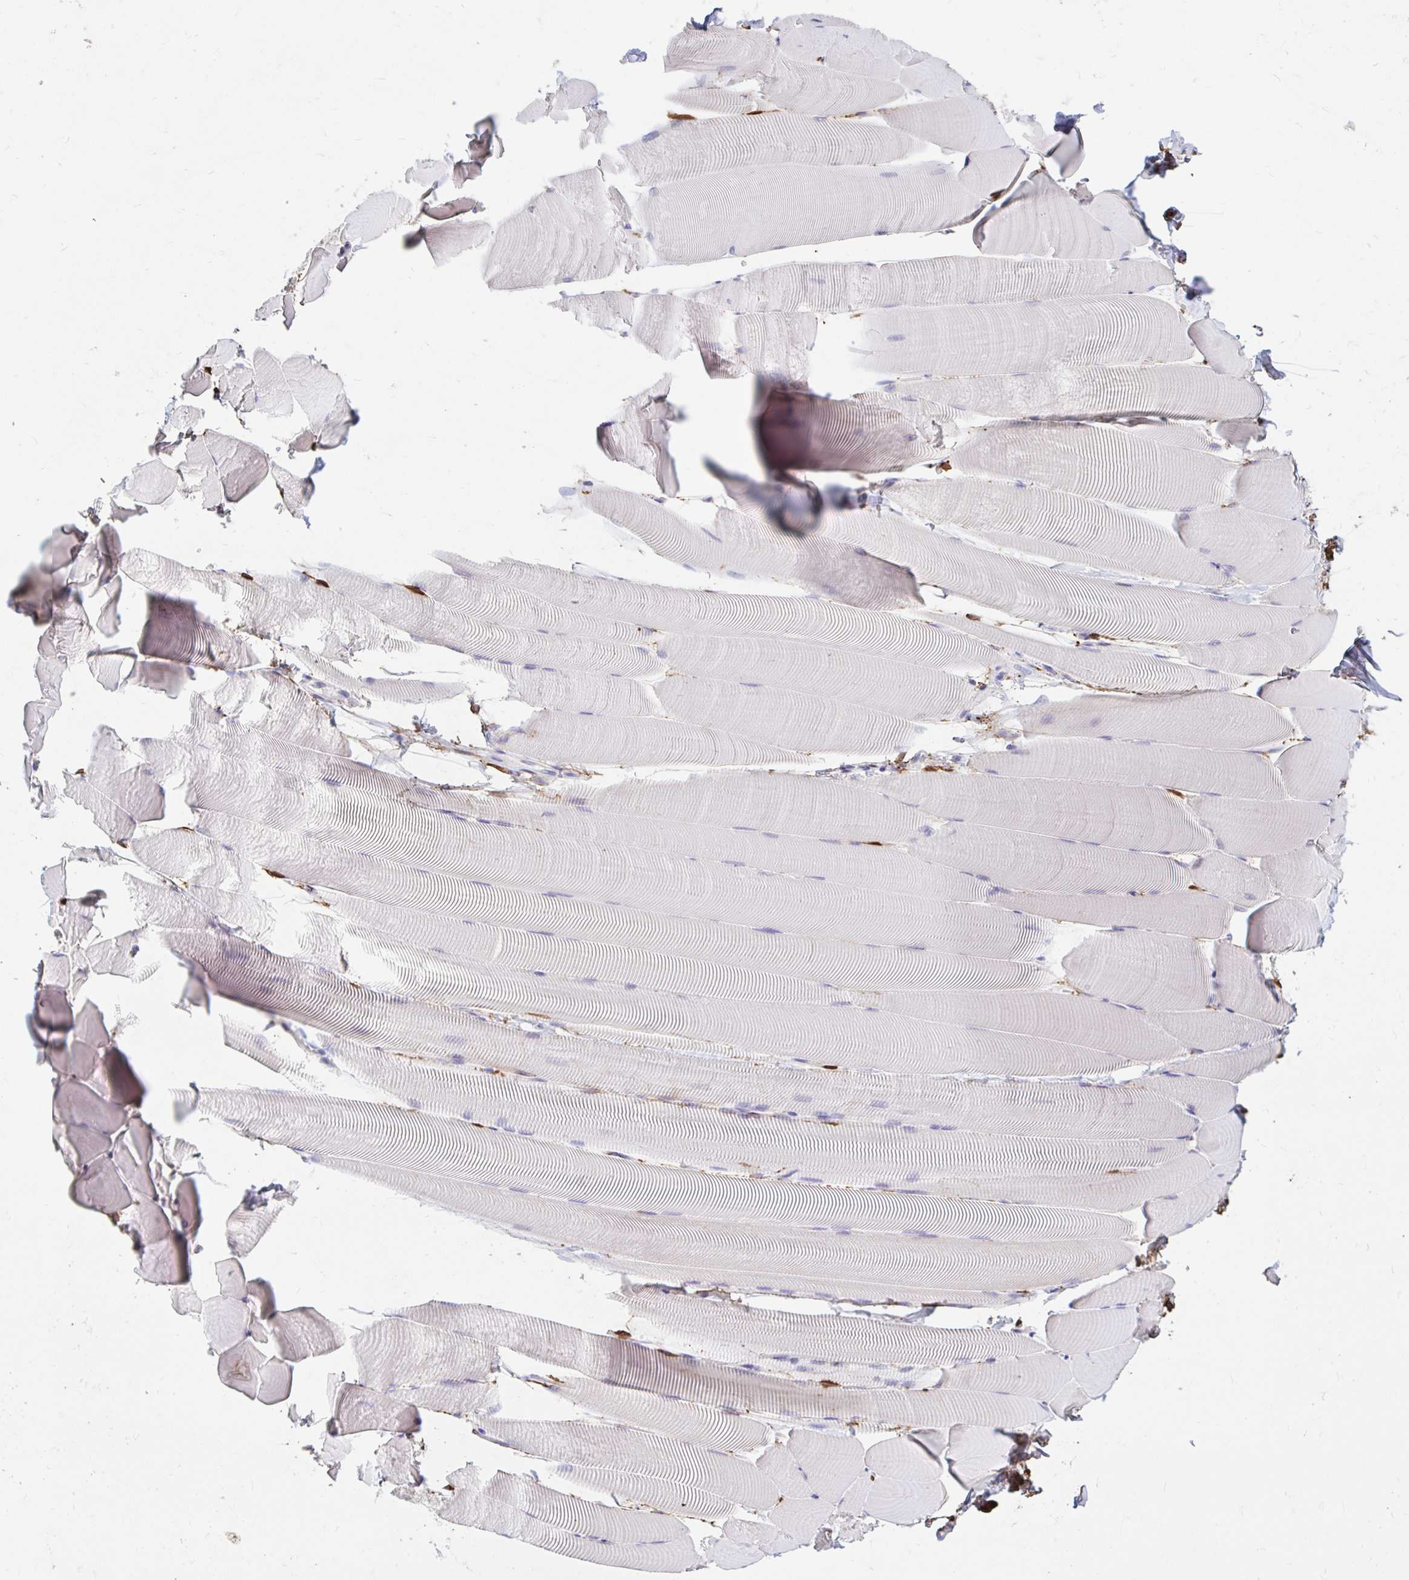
{"staining": {"intensity": "negative", "quantity": "none", "location": "none"}, "tissue": "skeletal muscle", "cell_type": "Myocytes", "image_type": "normal", "snomed": [{"axis": "morphology", "description": "Normal tissue, NOS"}, {"axis": "topography", "description": "Skeletal muscle"}], "caption": "DAB (3,3'-diaminobenzidine) immunohistochemical staining of normal skeletal muscle demonstrates no significant expression in myocytes.", "gene": "ADH1A", "patient": {"sex": "male", "age": 25}}